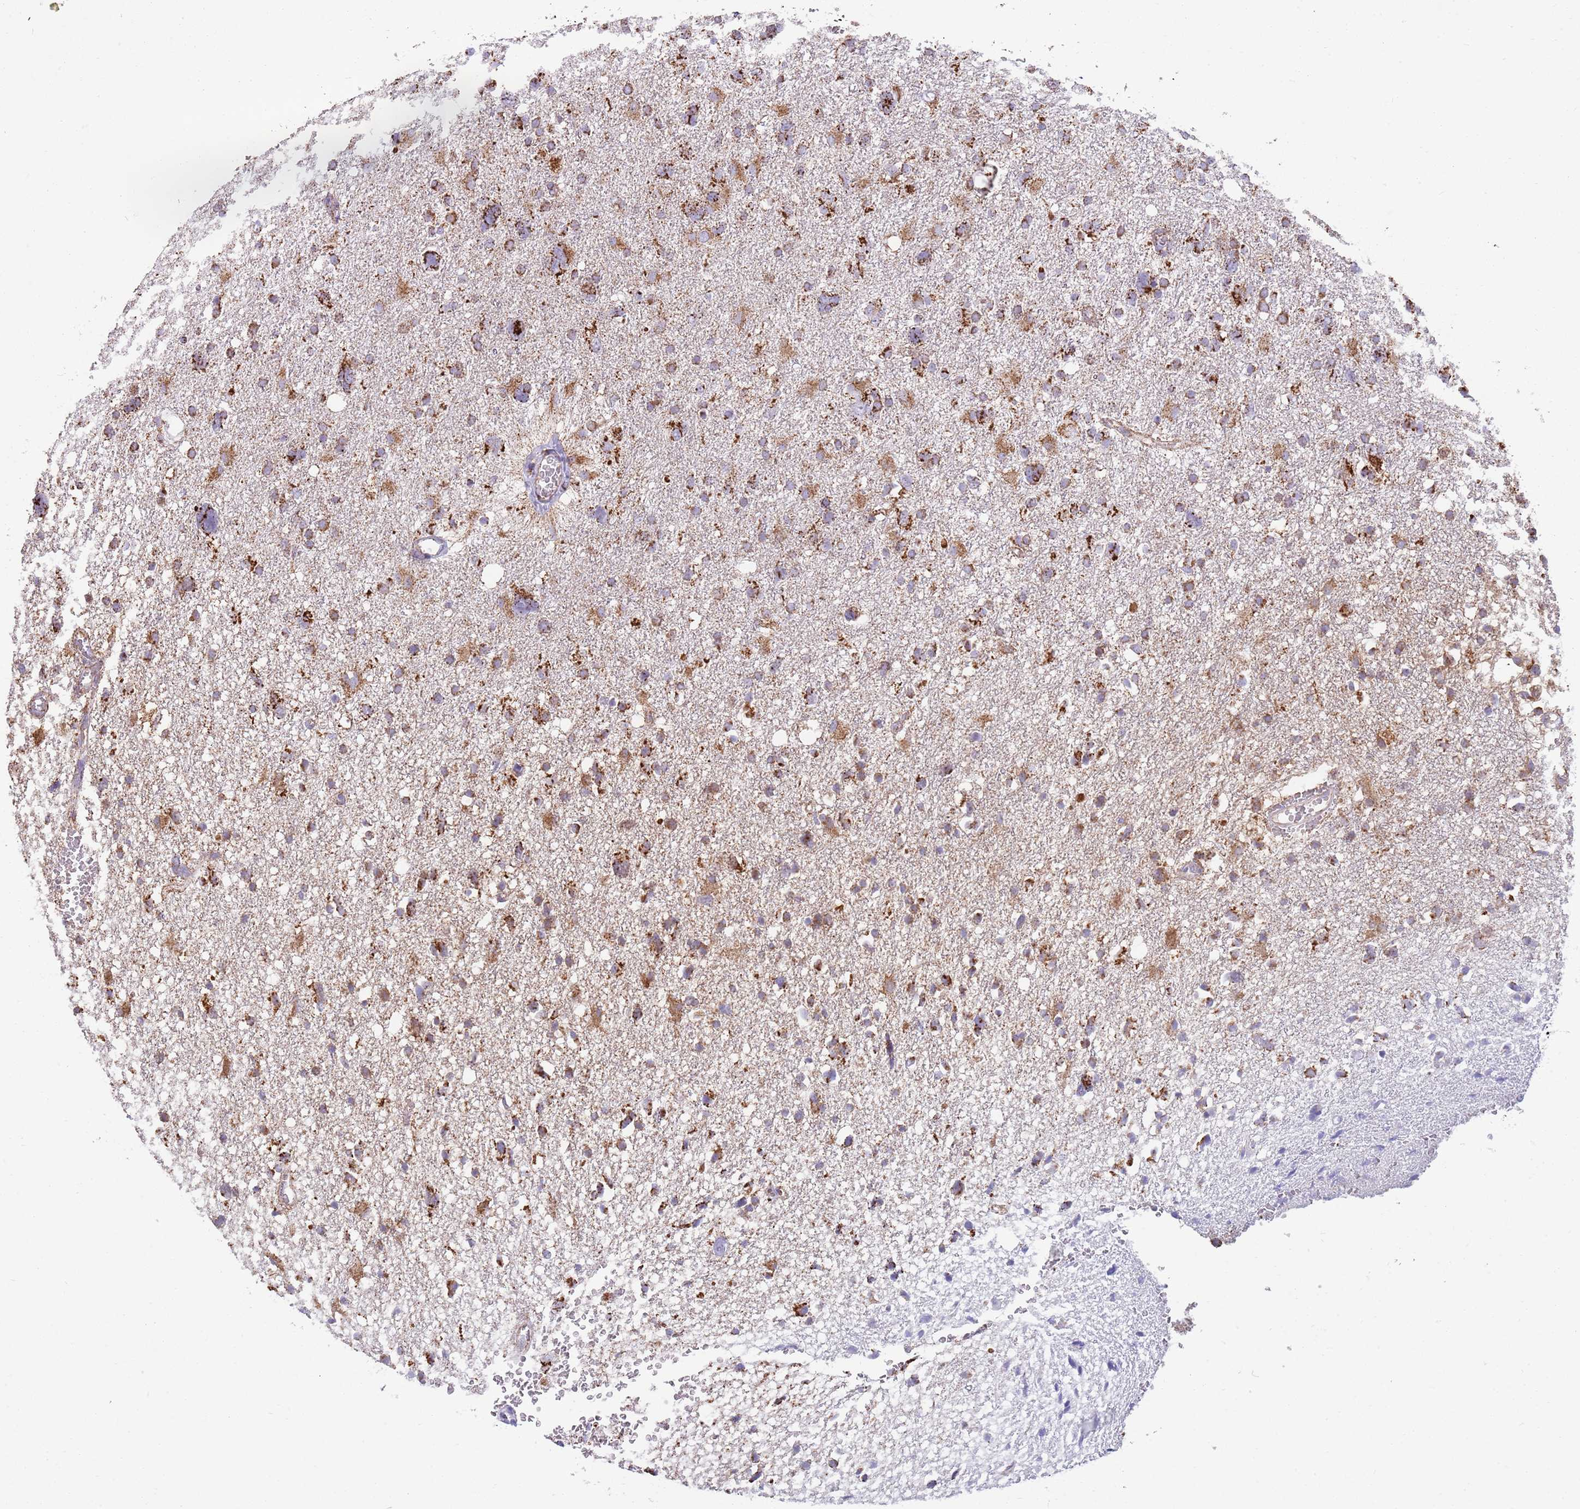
{"staining": {"intensity": "strong", "quantity": "25%-75%", "location": "cytoplasmic/membranous"}, "tissue": "glioma", "cell_type": "Tumor cells", "image_type": "cancer", "snomed": [{"axis": "morphology", "description": "Glioma, malignant, High grade"}, {"axis": "topography", "description": "Brain"}], "caption": "Human glioma stained with a brown dye demonstrates strong cytoplasmic/membranous positive positivity in approximately 25%-75% of tumor cells.", "gene": "TTLL1", "patient": {"sex": "male", "age": 61}}